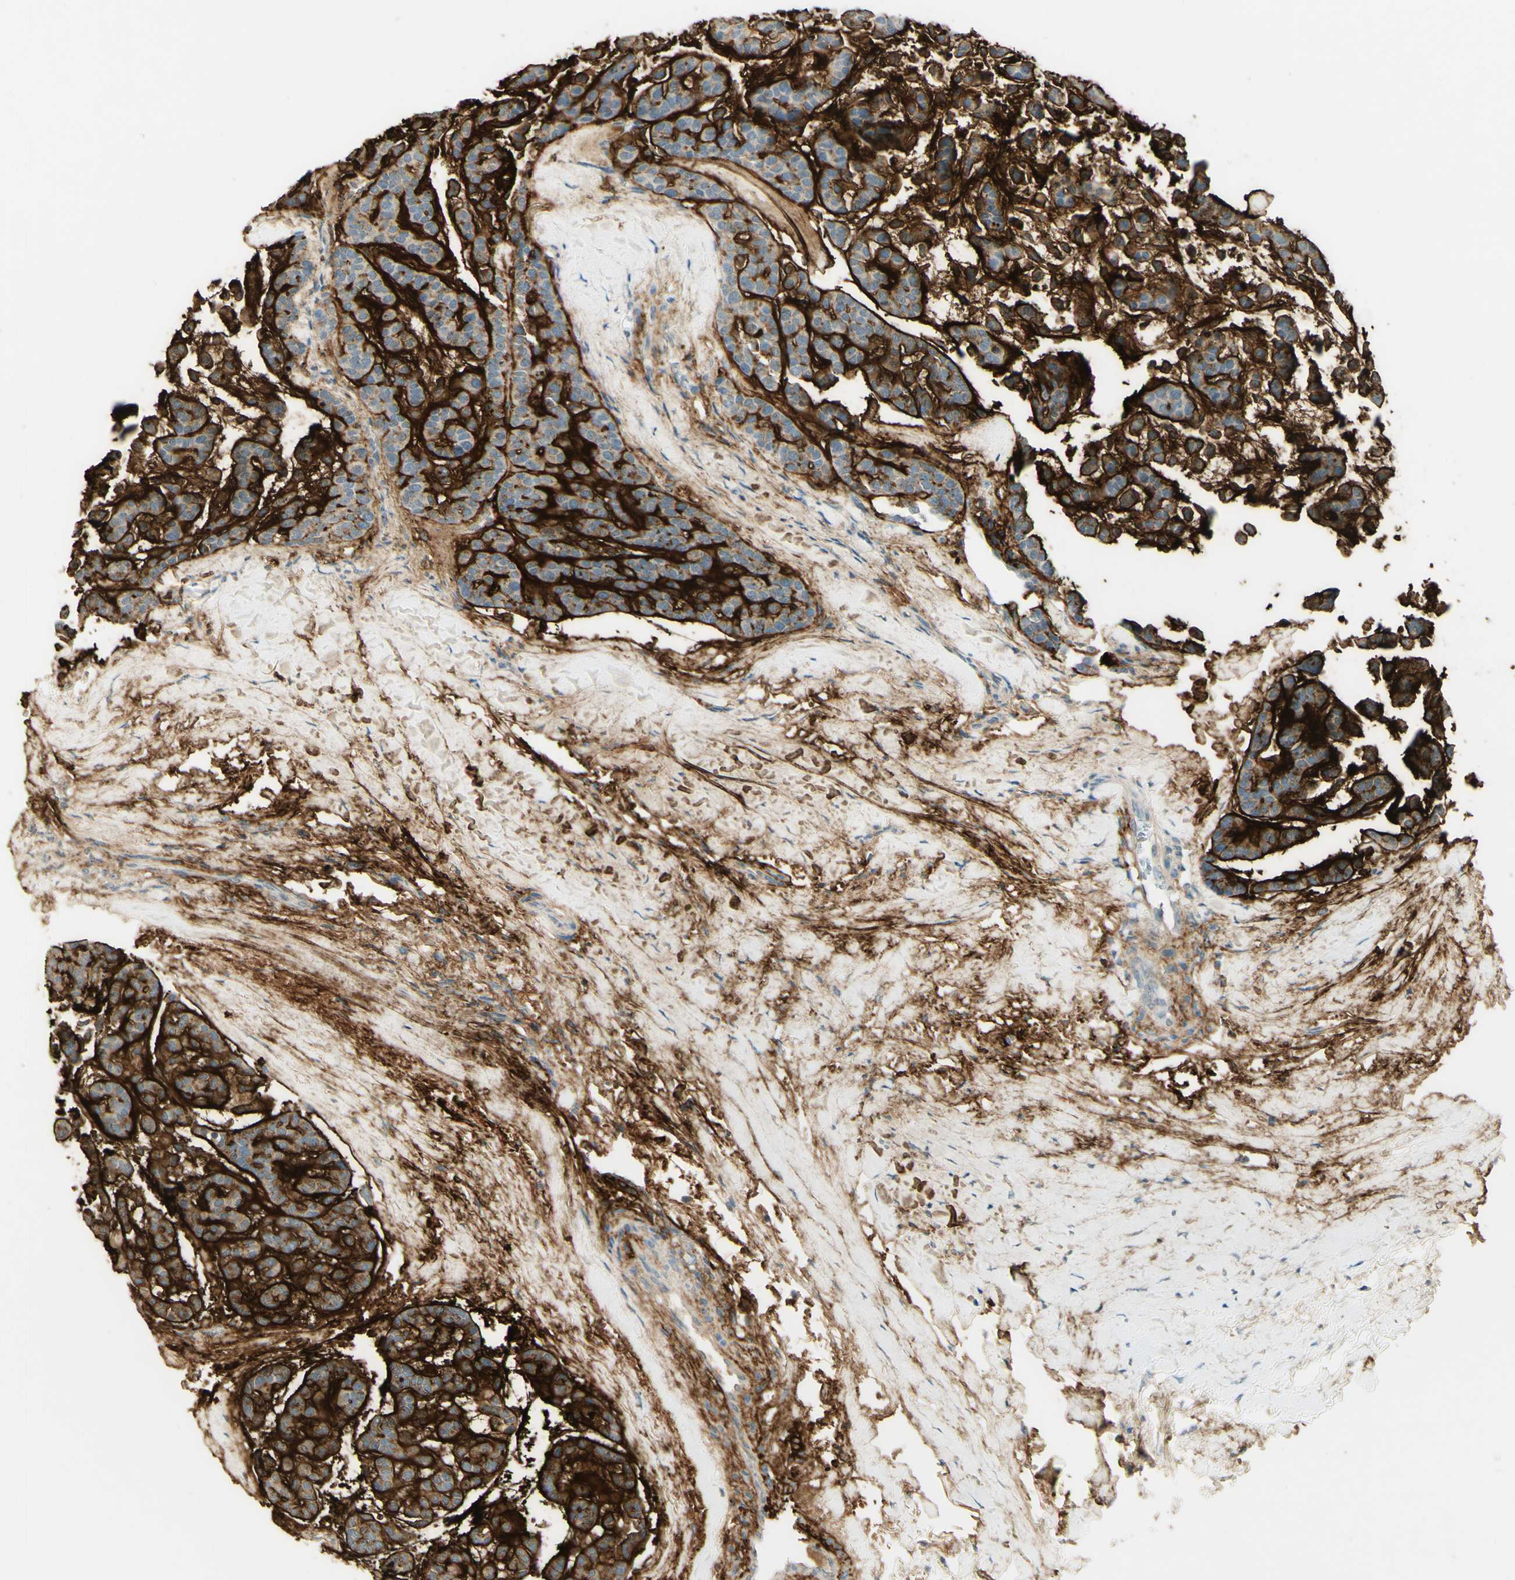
{"staining": {"intensity": "strong", "quantity": ">75%", "location": "cytoplasmic/membranous"}, "tissue": "head and neck cancer", "cell_type": "Tumor cells", "image_type": "cancer", "snomed": [{"axis": "morphology", "description": "Adenocarcinoma, NOS"}, {"axis": "morphology", "description": "Adenoma, NOS"}, {"axis": "topography", "description": "Head-Neck"}], "caption": "Adenoma (head and neck) stained with DAB immunohistochemistry shows high levels of strong cytoplasmic/membranous staining in about >75% of tumor cells.", "gene": "TNN", "patient": {"sex": "female", "age": 55}}